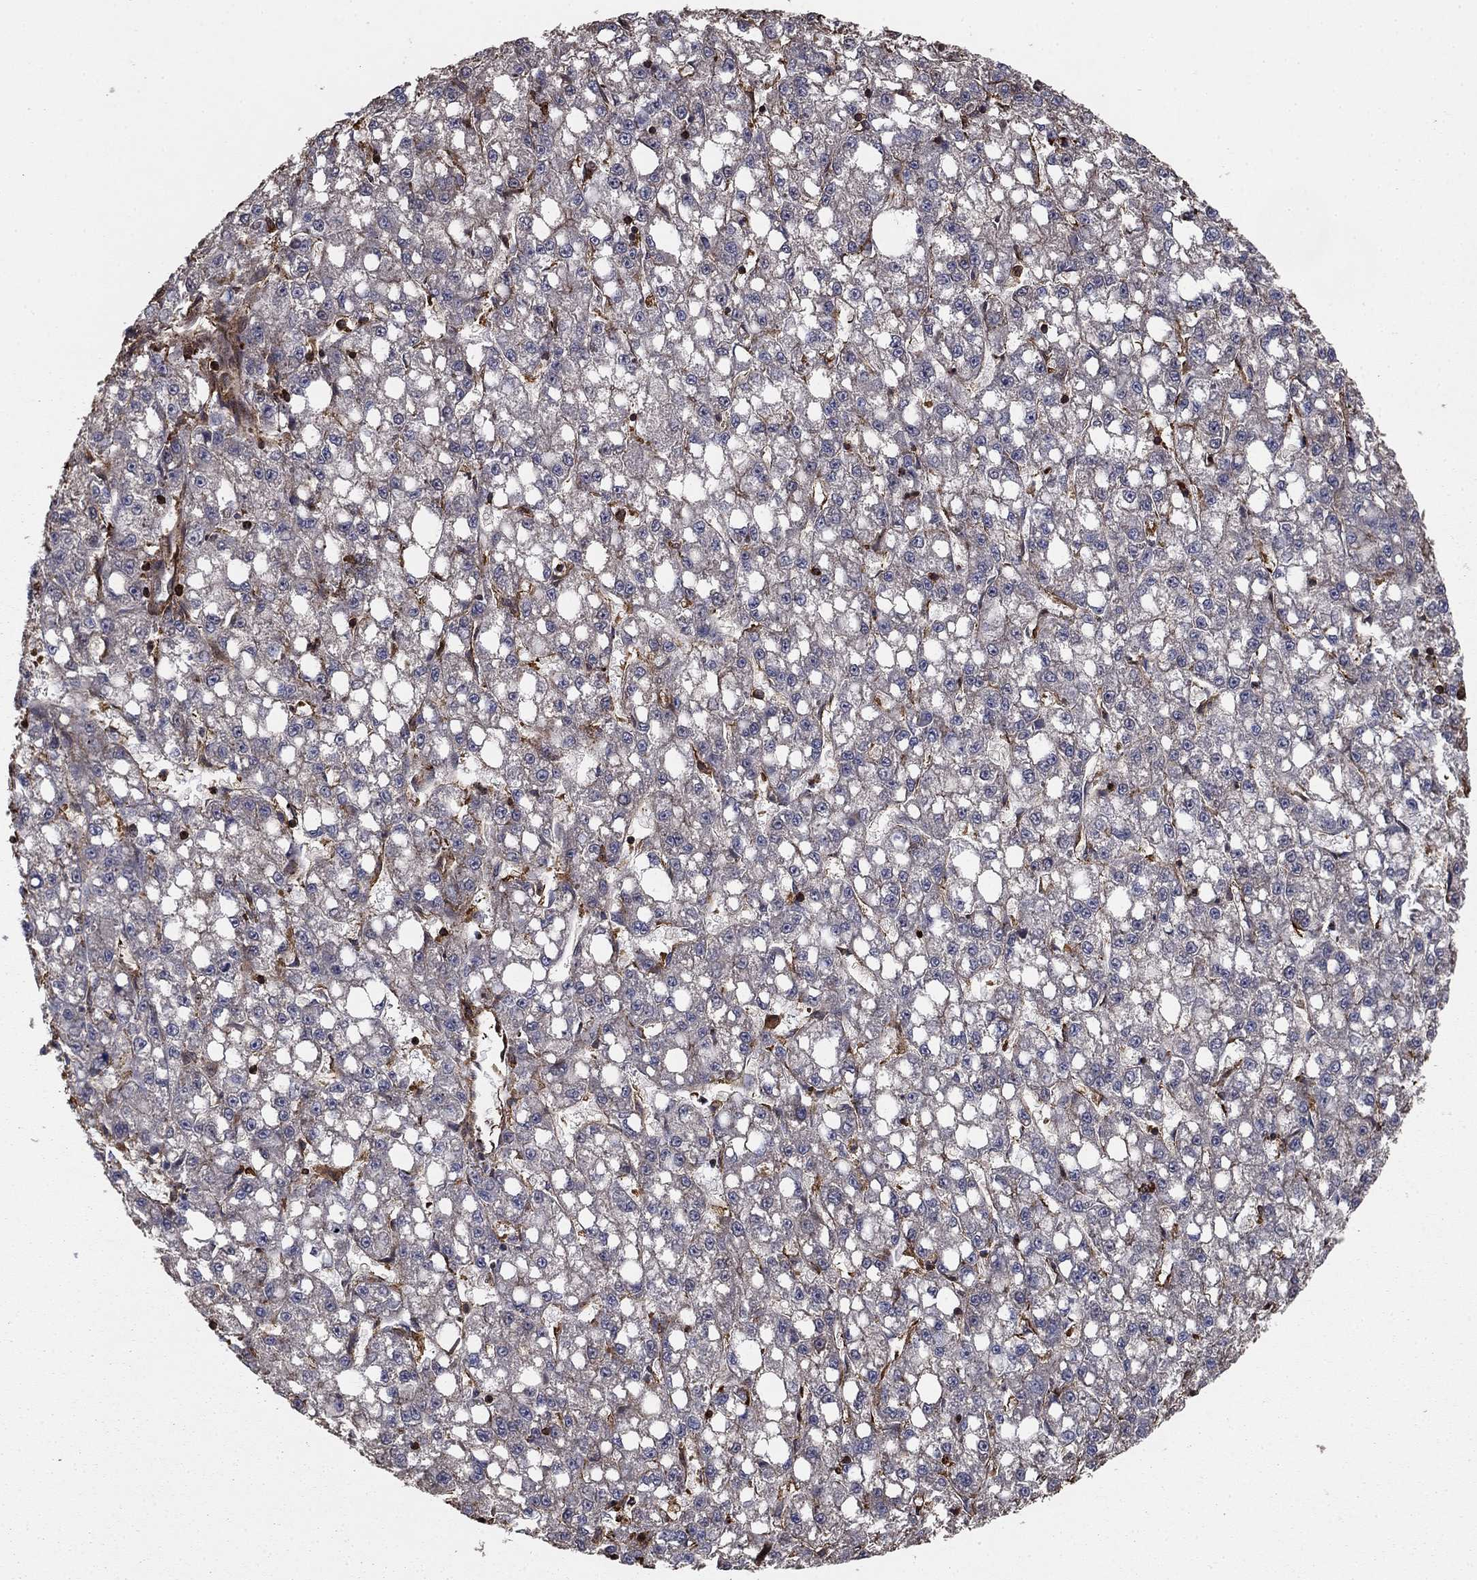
{"staining": {"intensity": "negative", "quantity": "none", "location": "none"}, "tissue": "liver cancer", "cell_type": "Tumor cells", "image_type": "cancer", "snomed": [{"axis": "morphology", "description": "Carcinoma, Hepatocellular, NOS"}, {"axis": "topography", "description": "Liver"}], "caption": "Tumor cells are negative for protein expression in human liver cancer (hepatocellular carcinoma). (DAB (3,3'-diaminobenzidine) immunohistochemistry visualized using brightfield microscopy, high magnification).", "gene": "HABP4", "patient": {"sex": "female", "age": 65}}